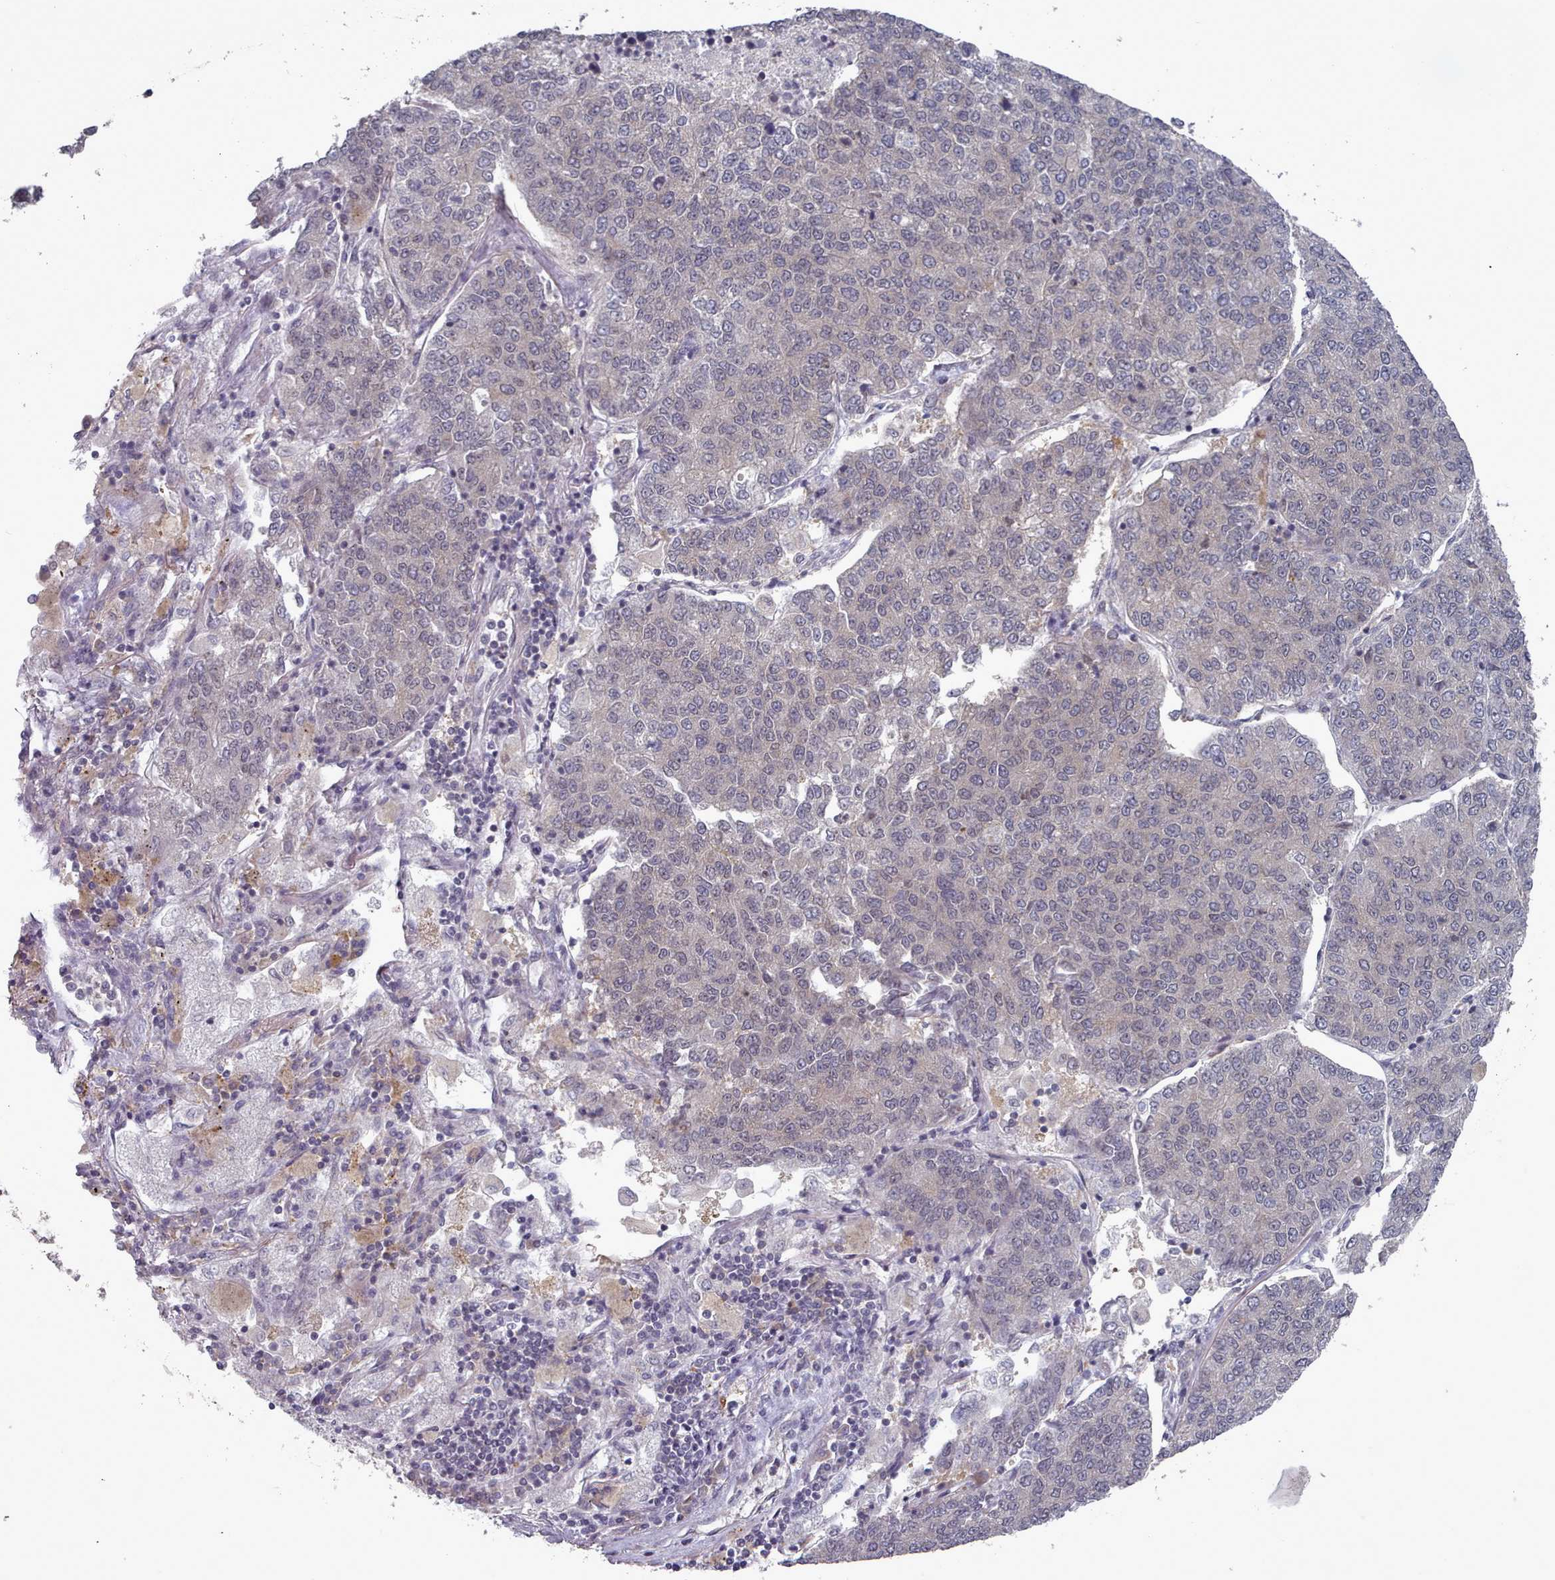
{"staining": {"intensity": "negative", "quantity": "none", "location": "none"}, "tissue": "lung cancer", "cell_type": "Tumor cells", "image_type": "cancer", "snomed": [{"axis": "morphology", "description": "Adenocarcinoma, NOS"}, {"axis": "topography", "description": "Lung"}], "caption": "The image displays no staining of tumor cells in adenocarcinoma (lung).", "gene": "HYAL3", "patient": {"sex": "male", "age": 49}}